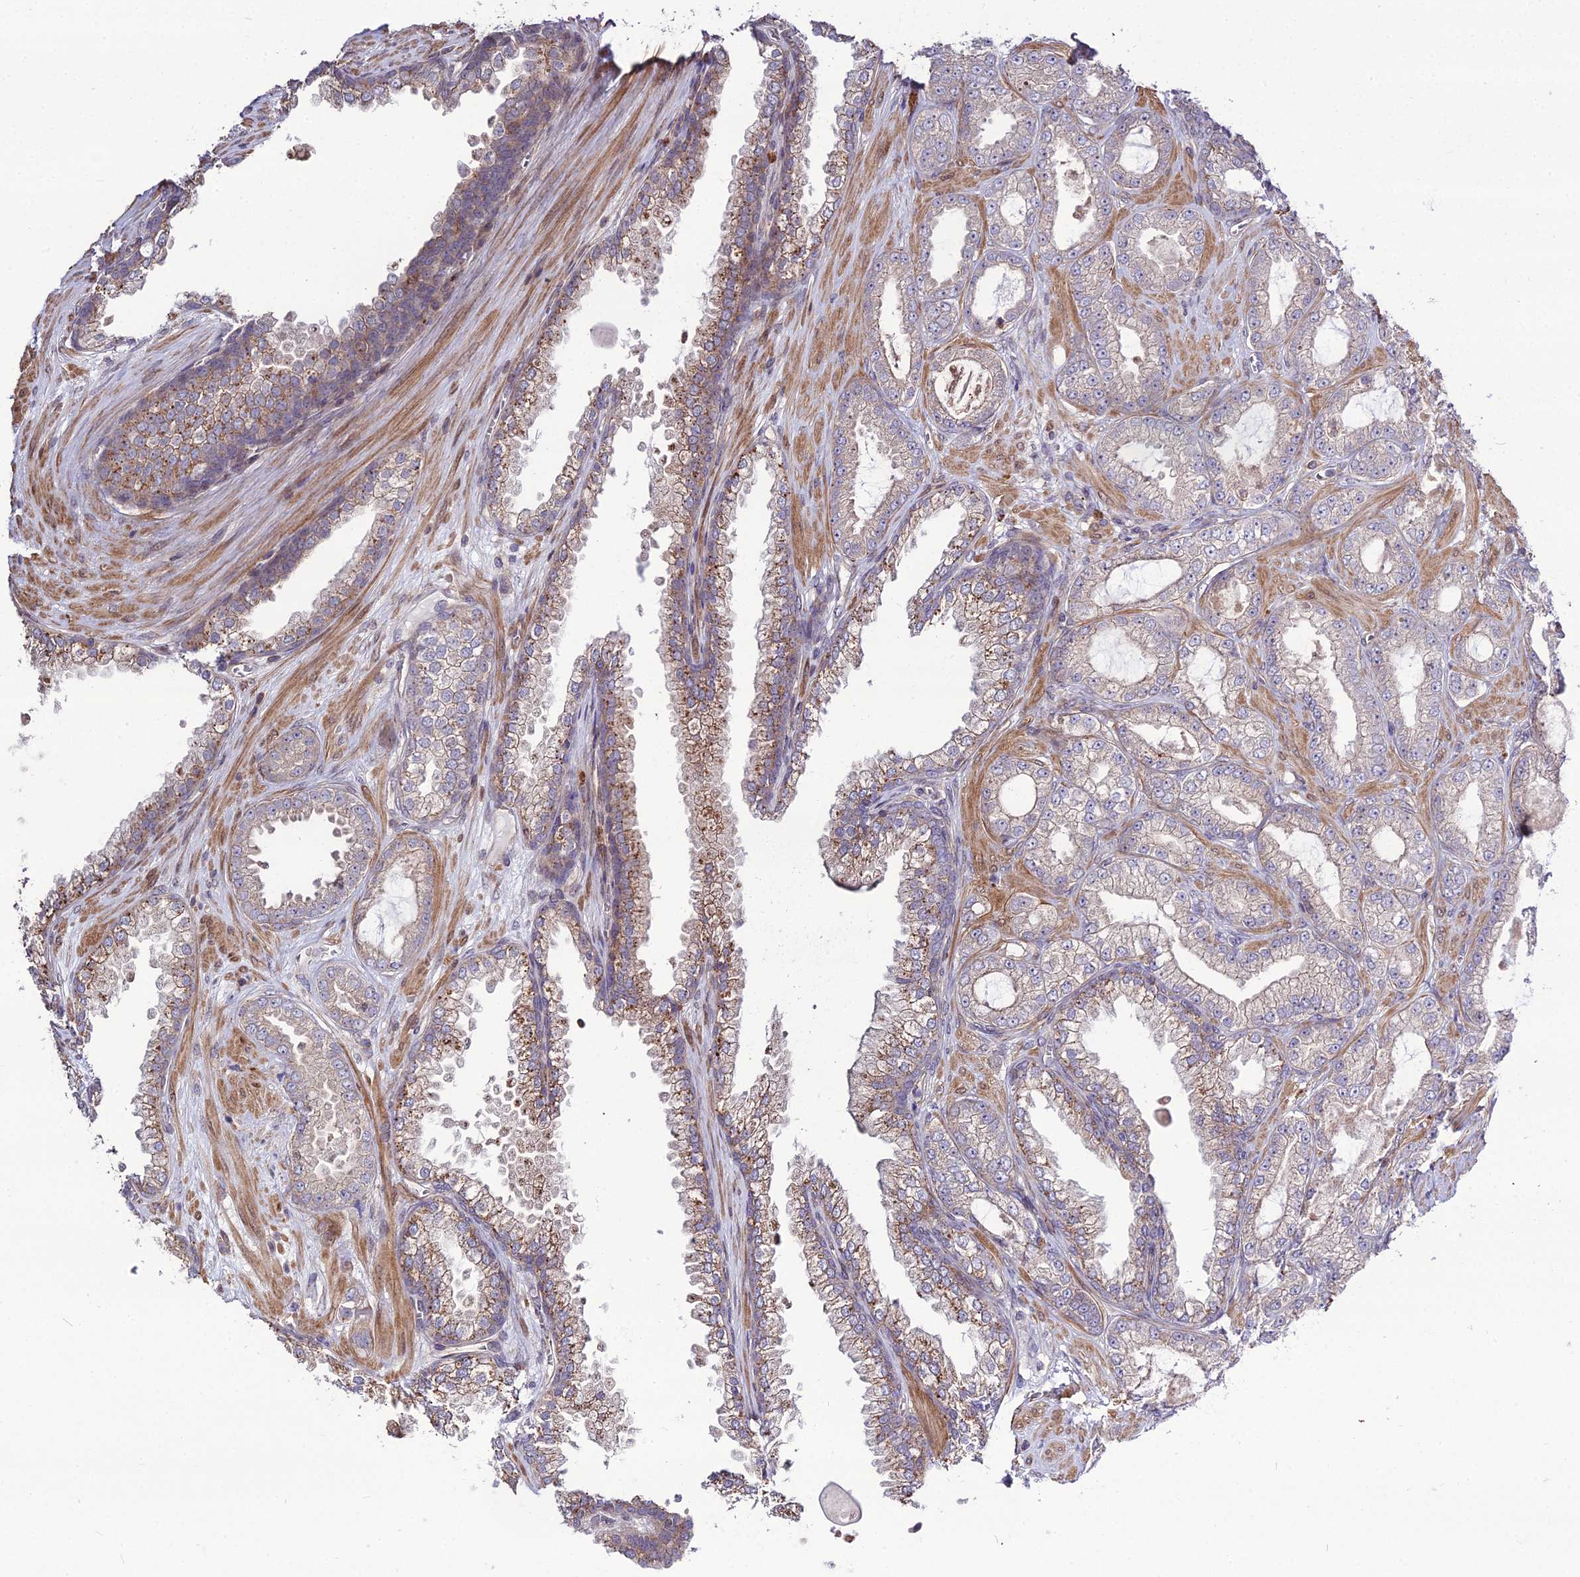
{"staining": {"intensity": "moderate", "quantity": "25%-75%", "location": "cytoplasmic/membranous"}, "tissue": "prostate cancer", "cell_type": "Tumor cells", "image_type": "cancer", "snomed": [{"axis": "morphology", "description": "Adenocarcinoma, Low grade"}, {"axis": "topography", "description": "Prostate"}], "caption": "Immunohistochemical staining of prostate cancer (adenocarcinoma (low-grade)) displays medium levels of moderate cytoplasmic/membranous protein staining in about 25%-75% of tumor cells.", "gene": "TSPYL2", "patient": {"sex": "male", "age": 57}}